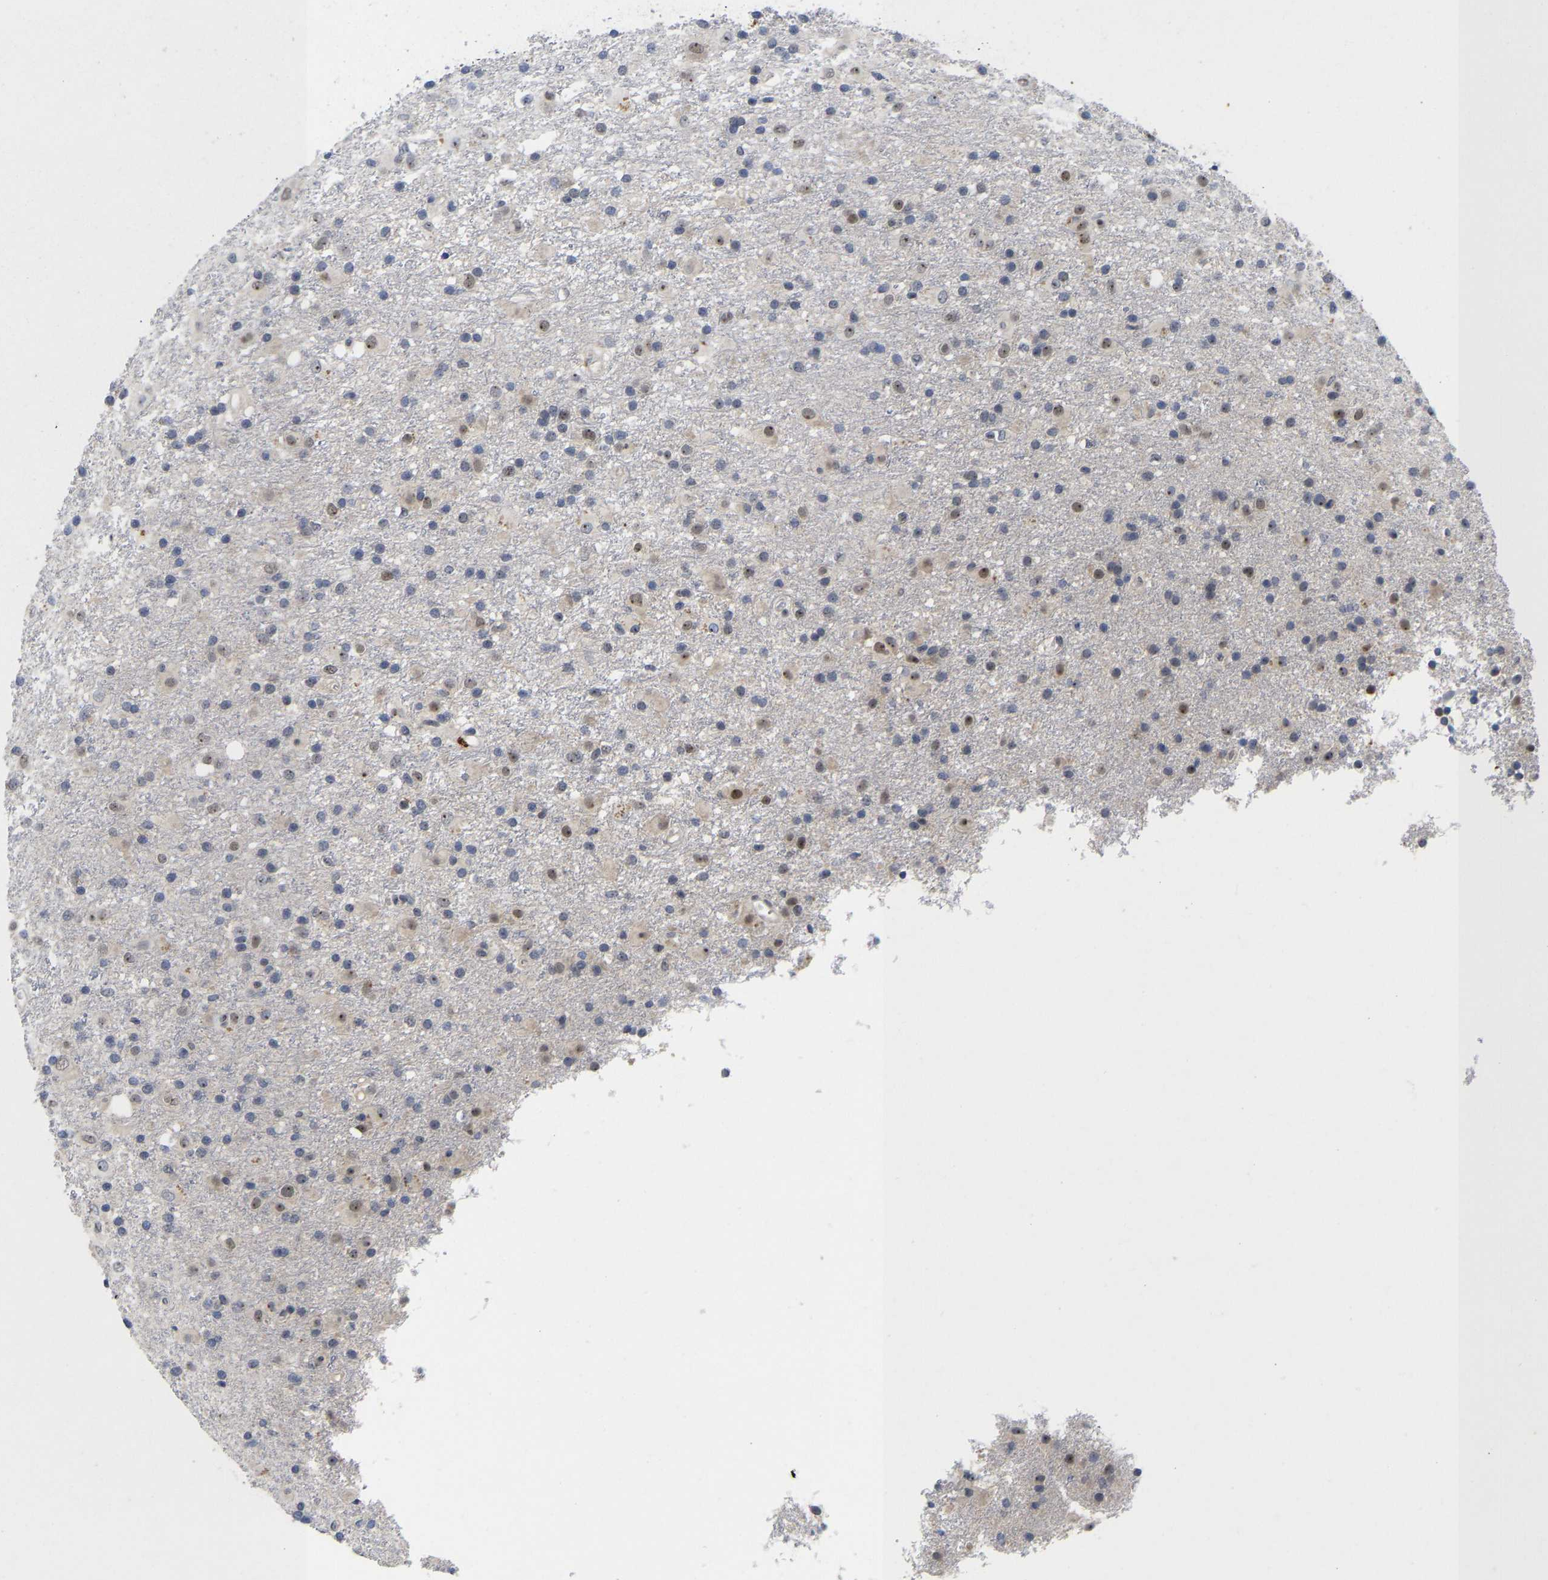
{"staining": {"intensity": "weak", "quantity": "25%-75%", "location": "nuclear"}, "tissue": "glioma", "cell_type": "Tumor cells", "image_type": "cancer", "snomed": [{"axis": "morphology", "description": "Glioma, malignant, Low grade"}, {"axis": "topography", "description": "Brain"}], "caption": "The photomicrograph demonstrates immunohistochemical staining of glioma. There is weak nuclear positivity is identified in approximately 25%-75% of tumor cells. The protein of interest is stained brown, and the nuclei are stained in blue (DAB (3,3'-diaminobenzidine) IHC with brightfield microscopy, high magnification).", "gene": "NLE1", "patient": {"sex": "male", "age": 65}}